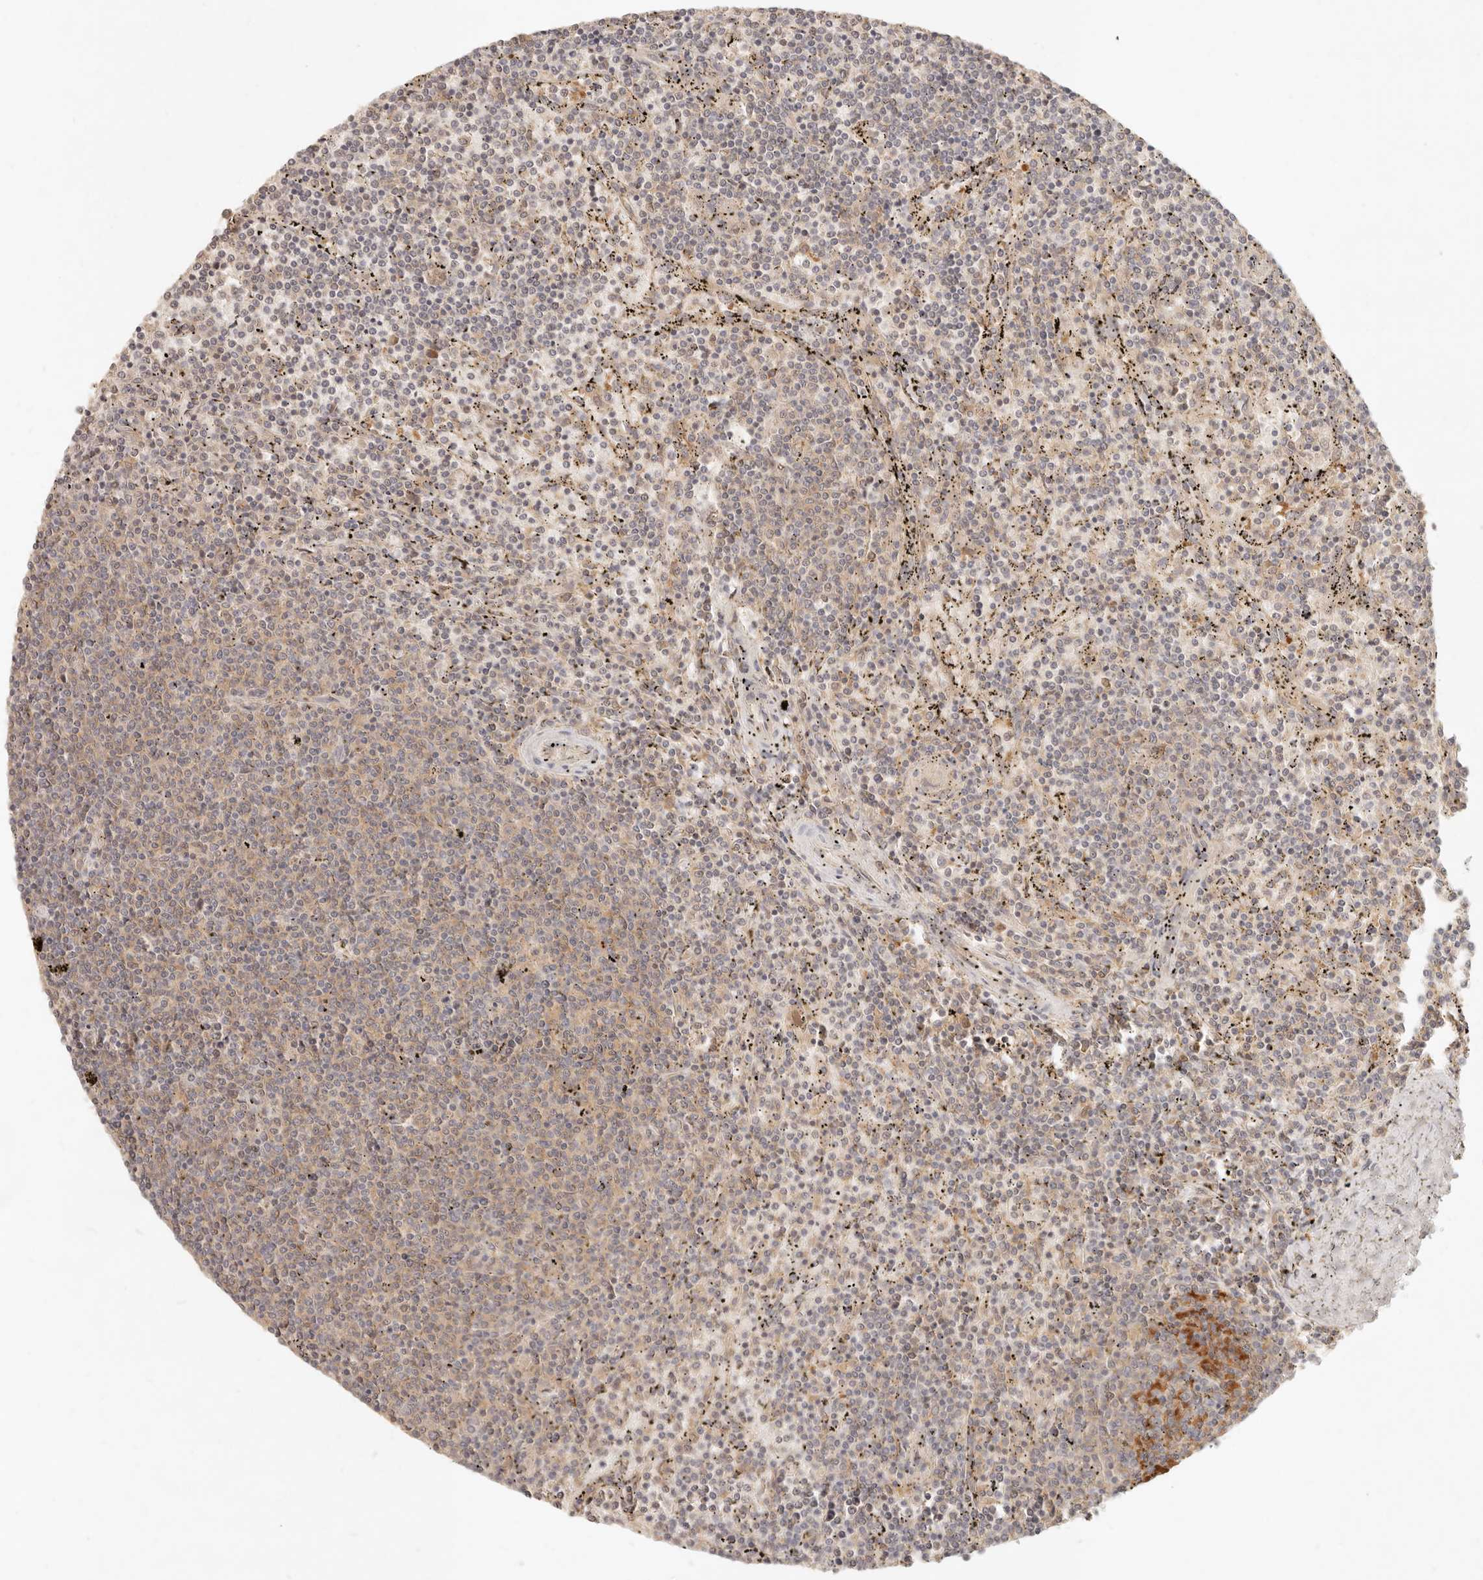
{"staining": {"intensity": "weak", "quantity": "25%-75%", "location": "cytoplasmic/membranous"}, "tissue": "lymphoma", "cell_type": "Tumor cells", "image_type": "cancer", "snomed": [{"axis": "morphology", "description": "Malignant lymphoma, non-Hodgkin's type, Low grade"}, {"axis": "topography", "description": "Spleen"}], "caption": "Lymphoma stained with a protein marker shows weak staining in tumor cells.", "gene": "NECAP2", "patient": {"sex": "female", "age": 50}}